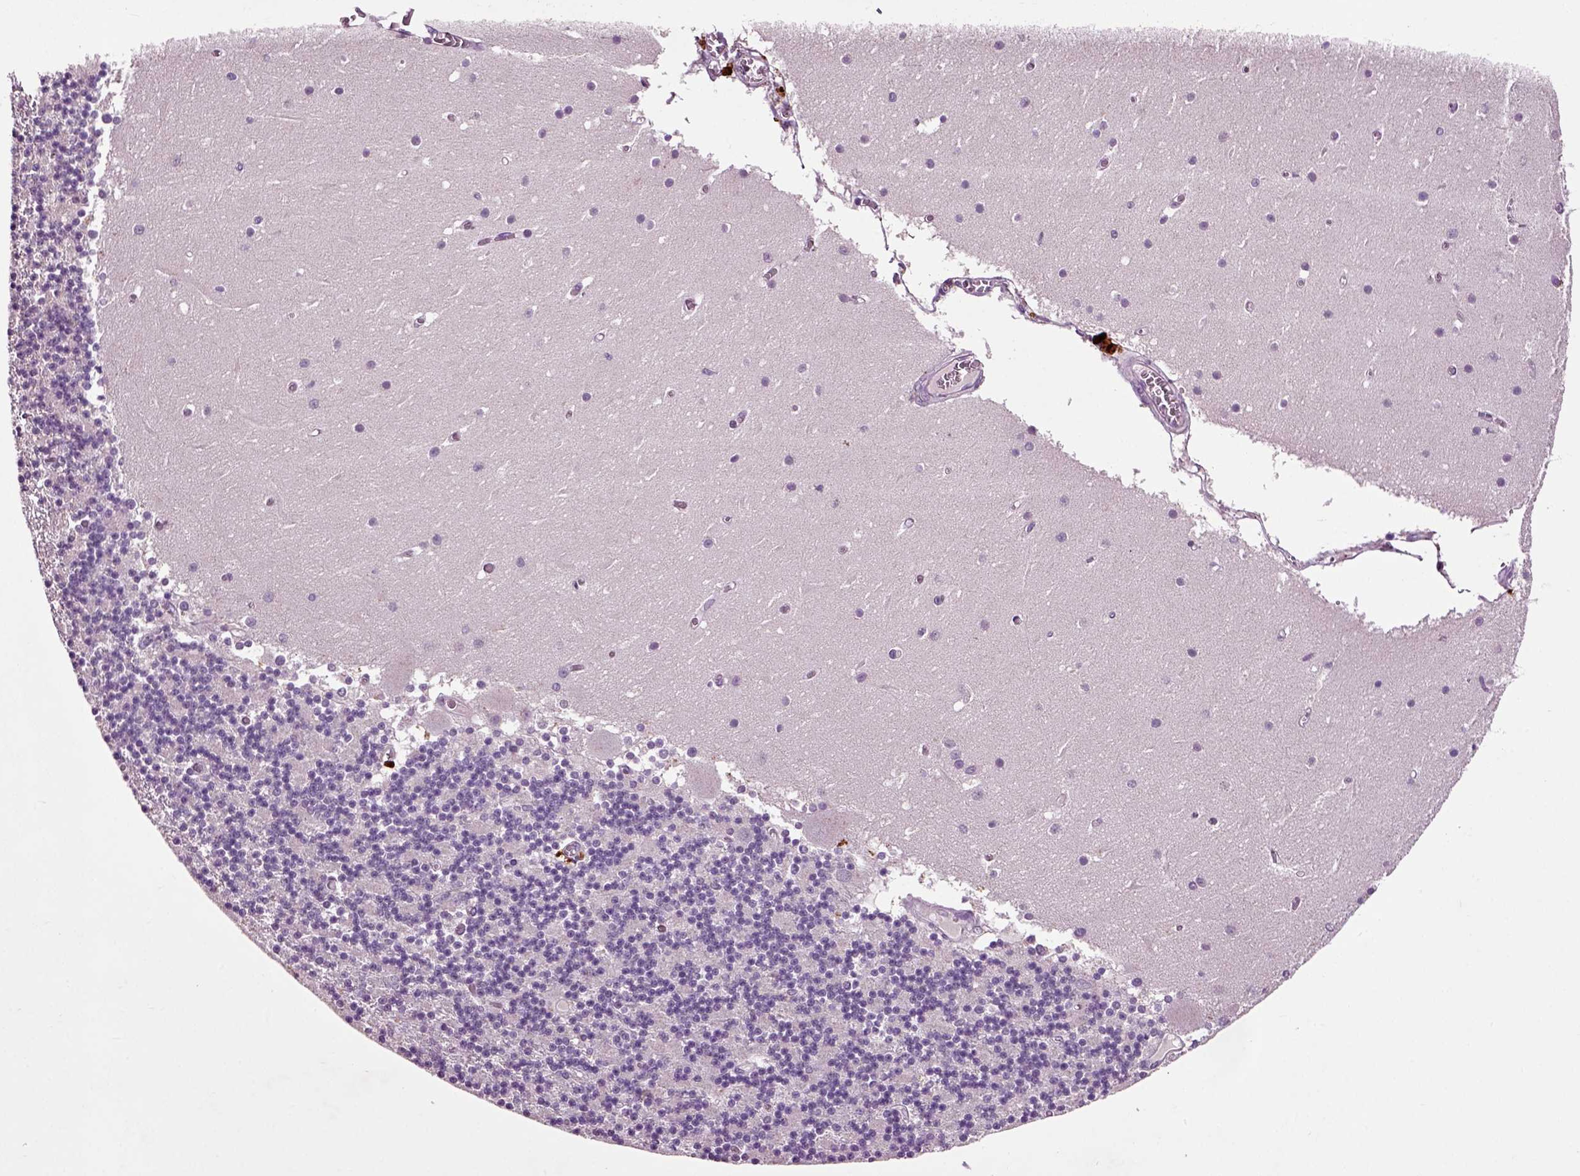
{"staining": {"intensity": "negative", "quantity": "none", "location": "none"}, "tissue": "cerebellum", "cell_type": "Cells in granular layer", "image_type": "normal", "snomed": [{"axis": "morphology", "description": "Normal tissue, NOS"}, {"axis": "topography", "description": "Cerebellum"}], "caption": "Immunohistochemical staining of normal cerebellum demonstrates no significant staining in cells in granular layer. (DAB immunohistochemistry (IHC) with hematoxylin counter stain).", "gene": "CRHR1", "patient": {"sex": "female", "age": 28}}